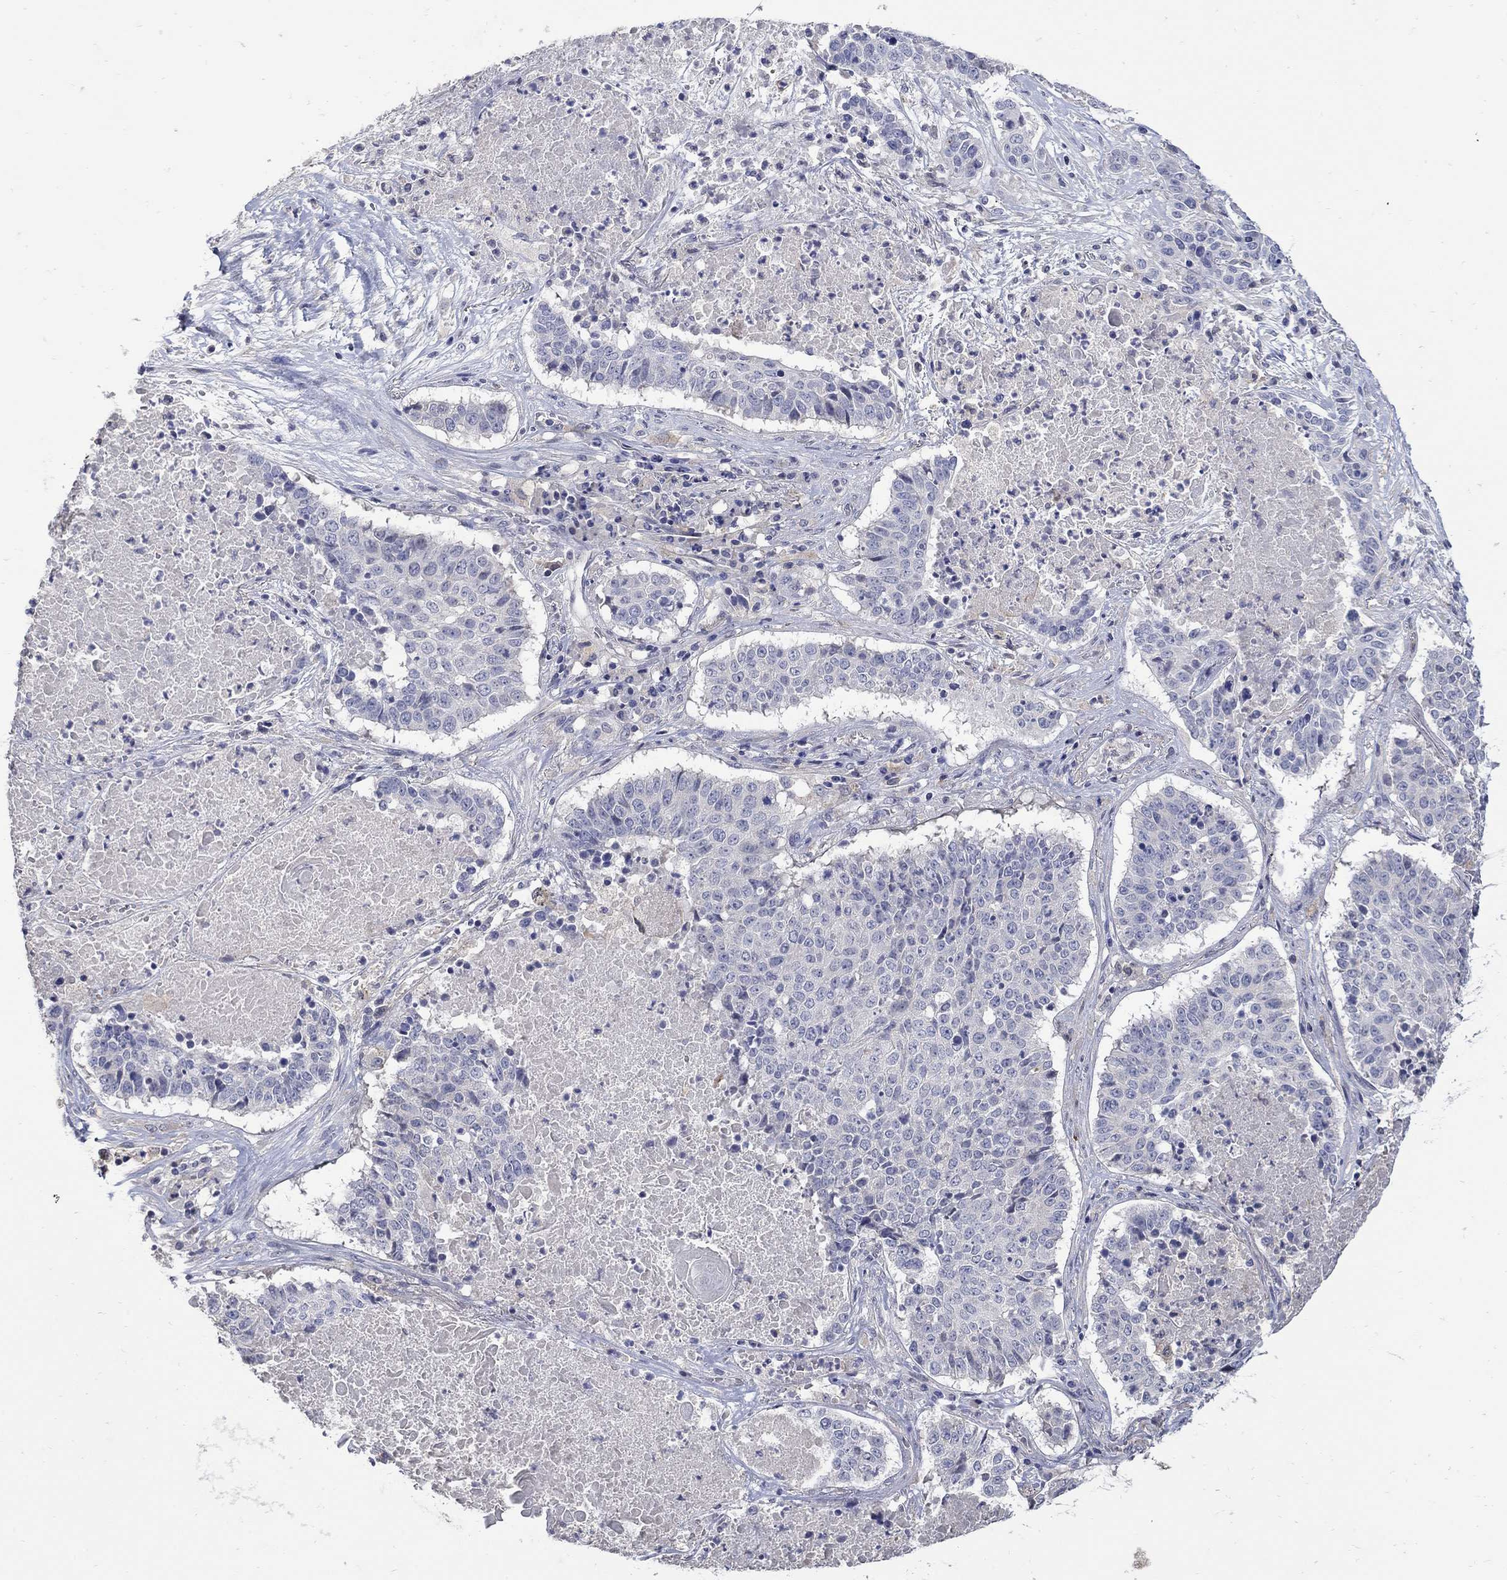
{"staining": {"intensity": "negative", "quantity": "none", "location": "none"}, "tissue": "lung cancer", "cell_type": "Tumor cells", "image_type": "cancer", "snomed": [{"axis": "morphology", "description": "Squamous cell carcinoma, NOS"}, {"axis": "topography", "description": "Lung"}], "caption": "Histopathology image shows no significant protein positivity in tumor cells of lung cancer (squamous cell carcinoma).", "gene": "CETN1", "patient": {"sex": "male", "age": 64}}